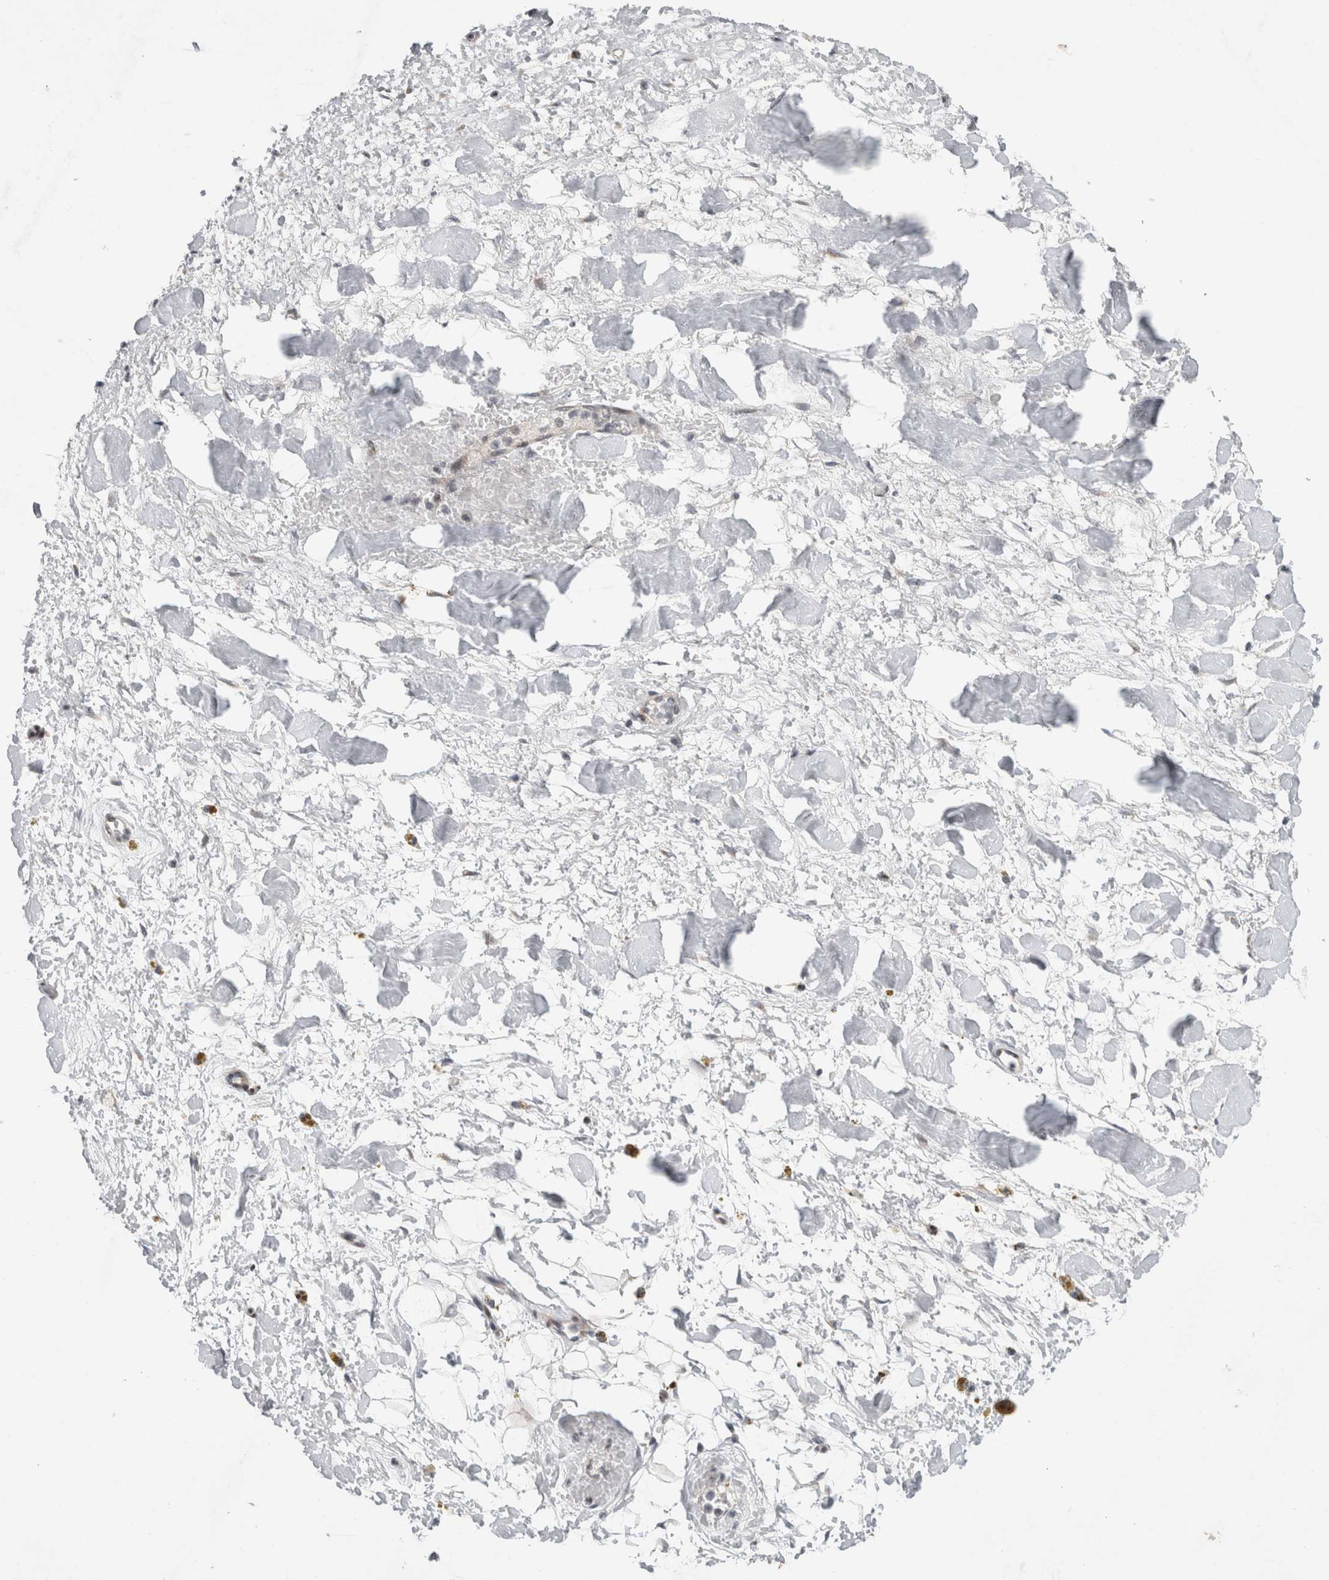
{"staining": {"intensity": "negative", "quantity": "none", "location": "none"}, "tissue": "adipose tissue", "cell_type": "Adipocytes", "image_type": "normal", "snomed": [{"axis": "morphology", "description": "Normal tissue, NOS"}, {"axis": "topography", "description": "Kidney"}, {"axis": "topography", "description": "Peripheral nerve tissue"}], "caption": "This is an immunohistochemistry photomicrograph of unremarkable human adipose tissue. There is no expression in adipocytes.", "gene": "UTP25", "patient": {"sex": "male", "age": 7}}